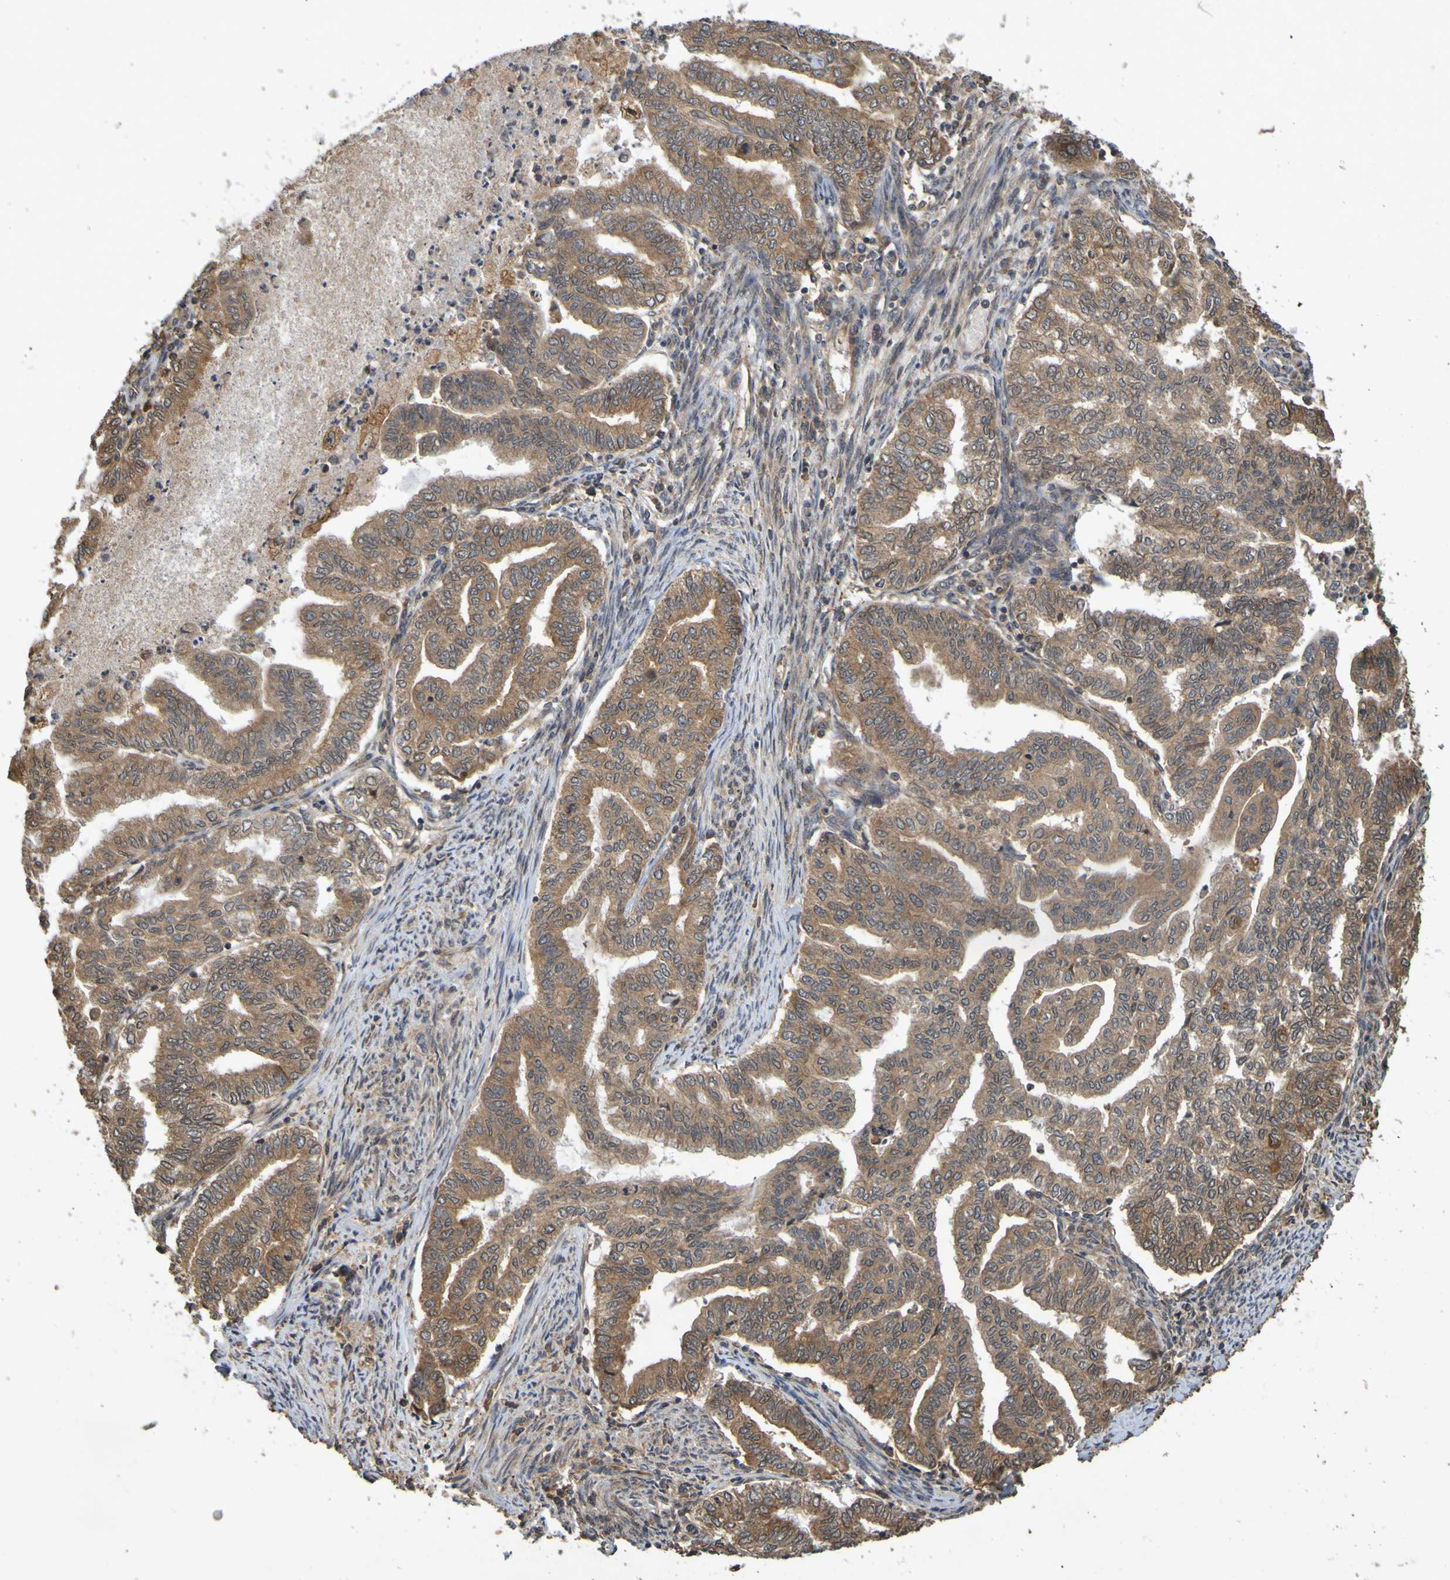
{"staining": {"intensity": "strong", "quantity": ">75%", "location": "cytoplasmic/membranous"}, "tissue": "endometrial cancer", "cell_type": "Tumor cells", "image_type": "cancer", "snomed": [{"axis": "morphology", "description": "Adenocarcinoma, NOS"}, {"axis": "topography", "description": "Endometrium"}], "caption": "Immunohistochemical staining of human endometrial adenocarcinoma demonstrates strong cytoplasmic/membranous protein positivity in approximately >75% of tumor cells.", "gene": "OCRL", "patient": {"sex": "female", "age": 79}}